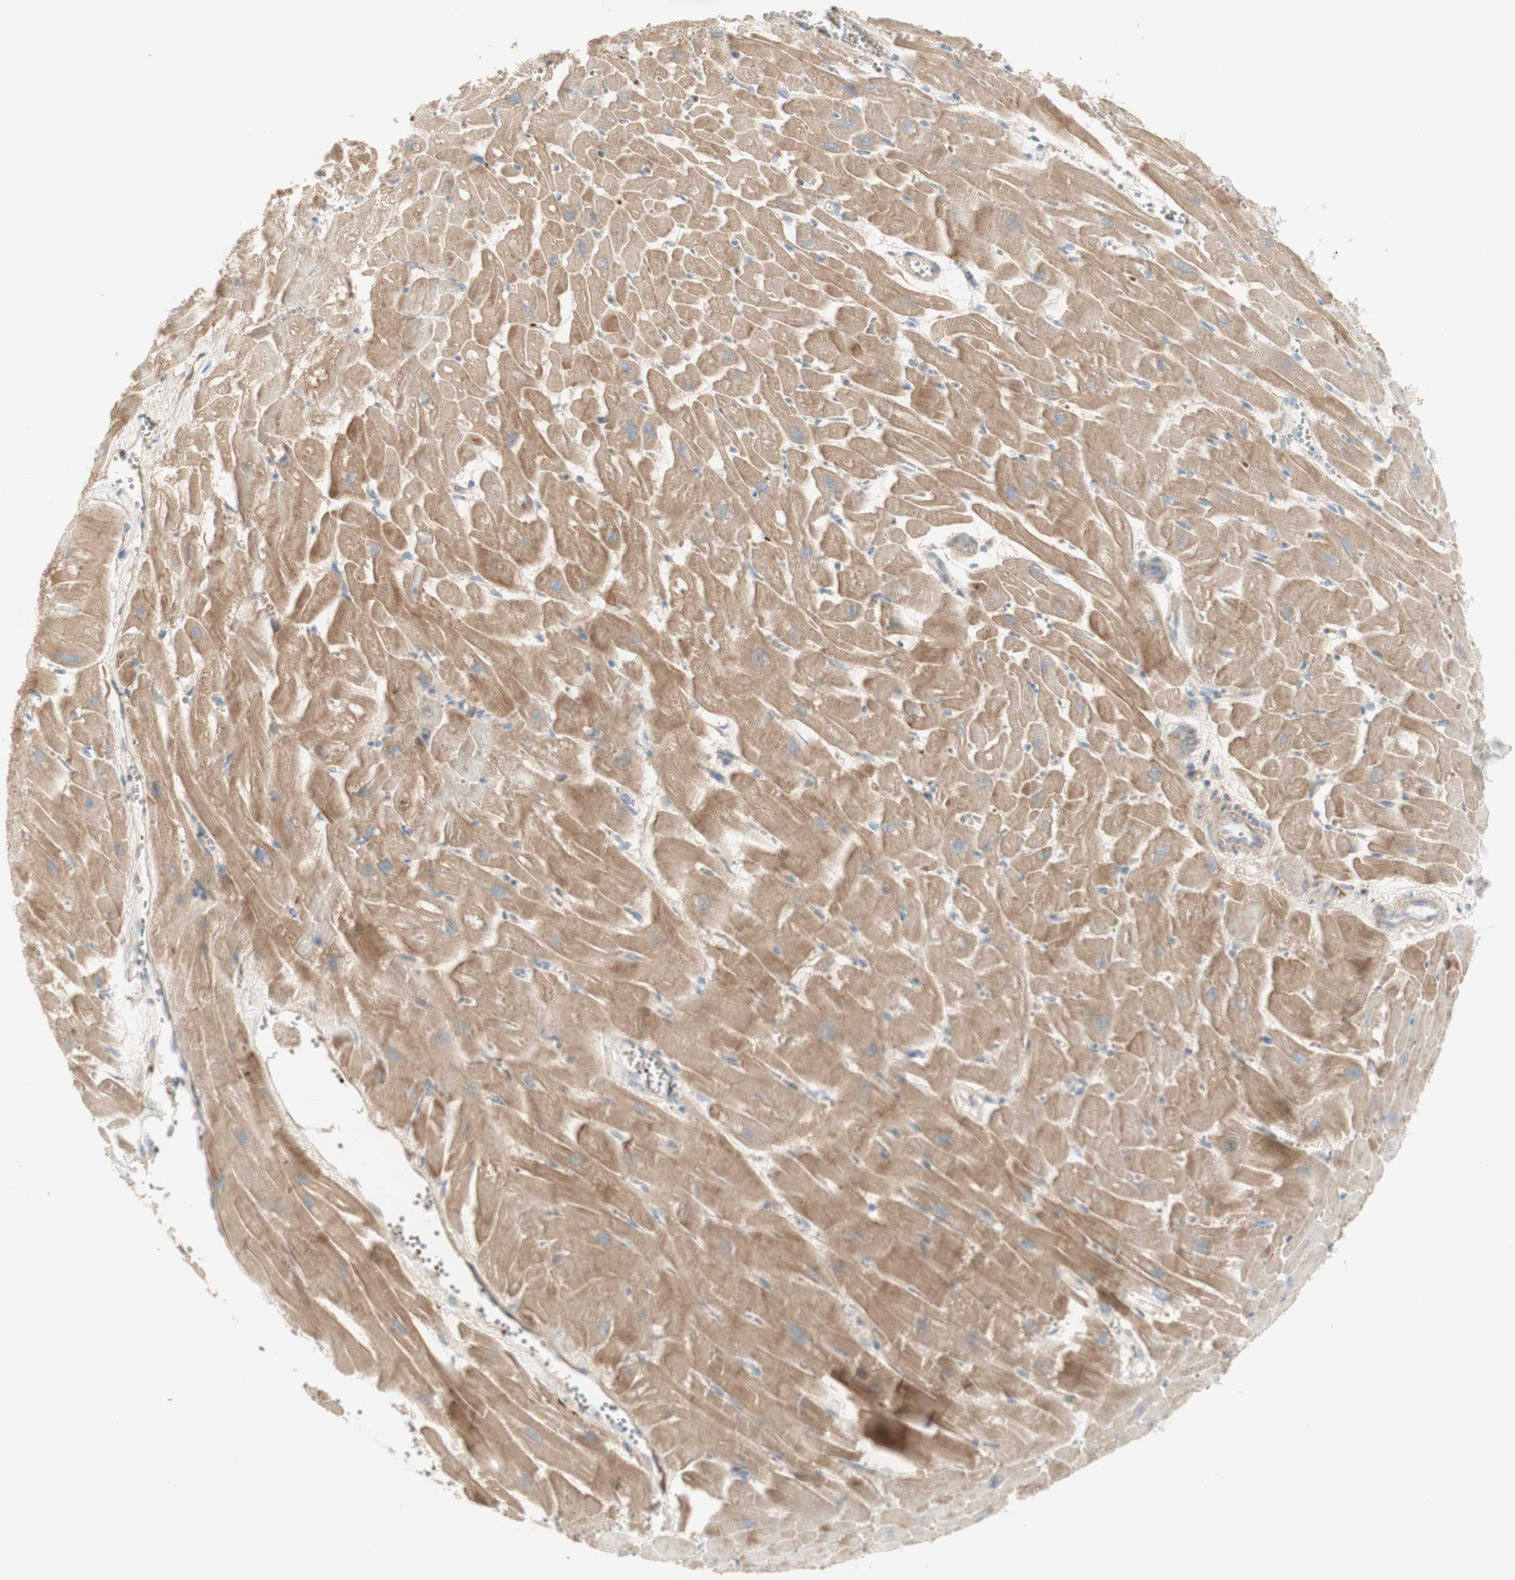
{"staining": {"intensity": "moderate", "quantity": ">75%", "location": "cytoplasmic/membranous"}, "tissue": "heart muscle", "cell_type": "Cardiomyocytes", "image_type": "normal", "snomed": [{"axis": "morphology", "description": "Normal tissue, NOS"}, {"axis": "topography", "description": "Heart"}], "caption": "The micrograph exhibits immunohistochemical staining of benign heart muscle. There is moderate cytoplasmic/membranous staining is present in about >75% of cardiomyocytes. The staining is performed using DAB (3,3'-diaminobenzidine) brown chromogen to label protein expression. The nuclei are counter-stained blue using hematoxylin.", "gene": "PTGER4", "patient": {"sex": "female", "age": 19}}